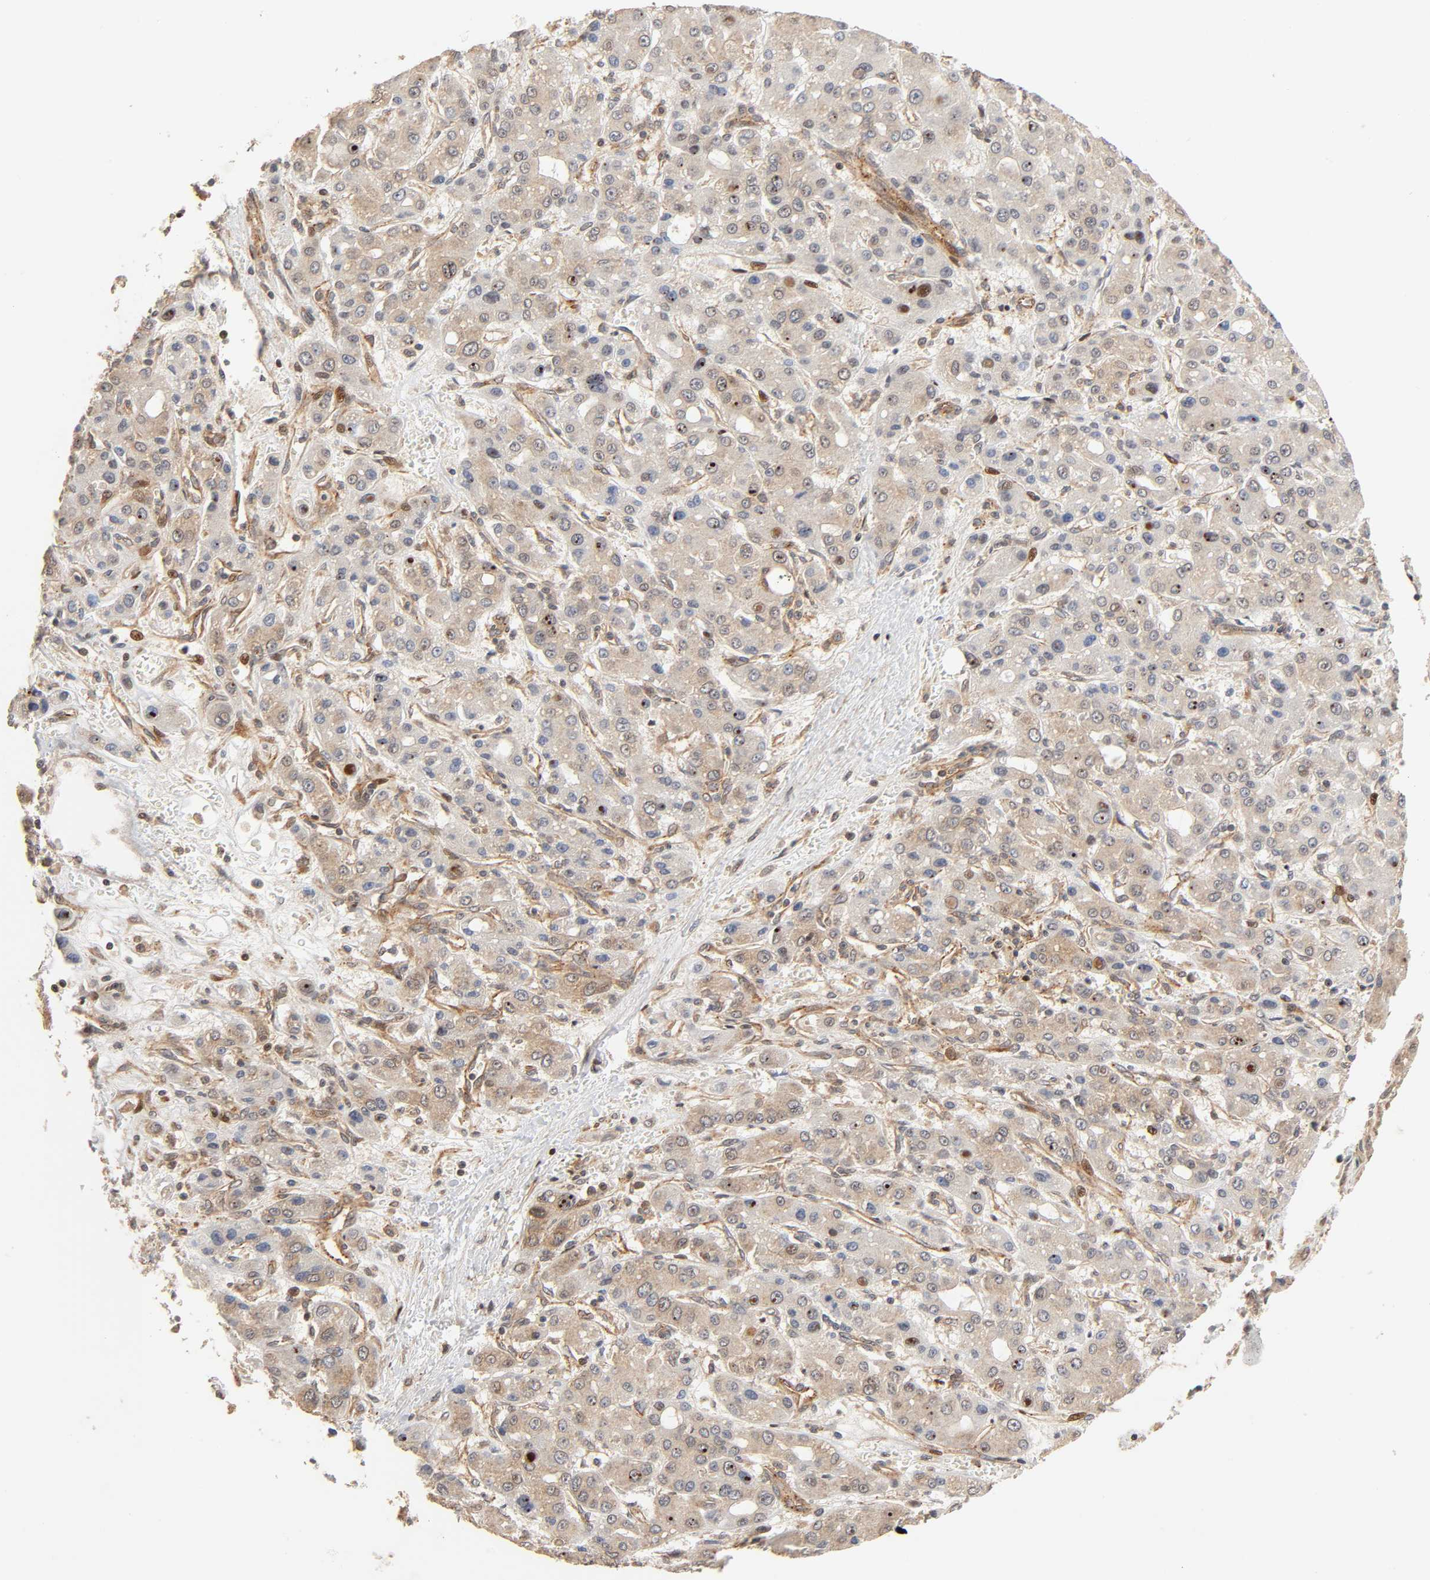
{"staining": {"intensity": "moderate", "quantity": ">75%", "location": "cytoplasmic/membranous,nuclear"}, "tissue": "liver cancer", "cell_type": "Tumor cells", "image_type": "cancer", "snomed": [{"axis": "morphology", "description": "Carcinoma, Hepatocellular, NOS"}, {"axis": "topography", "description": "Liver"}], "caption": "Immunohistochemistry (IHC) (DAB) staining of liver cancer (hepatocellular carcinoma) reveals moderate cytoplasmic/membranous and nuclear protein staining in about >75% of tumor cells.", "gene": "NEMF", "patient": {"sex": "male", "age": 55}}